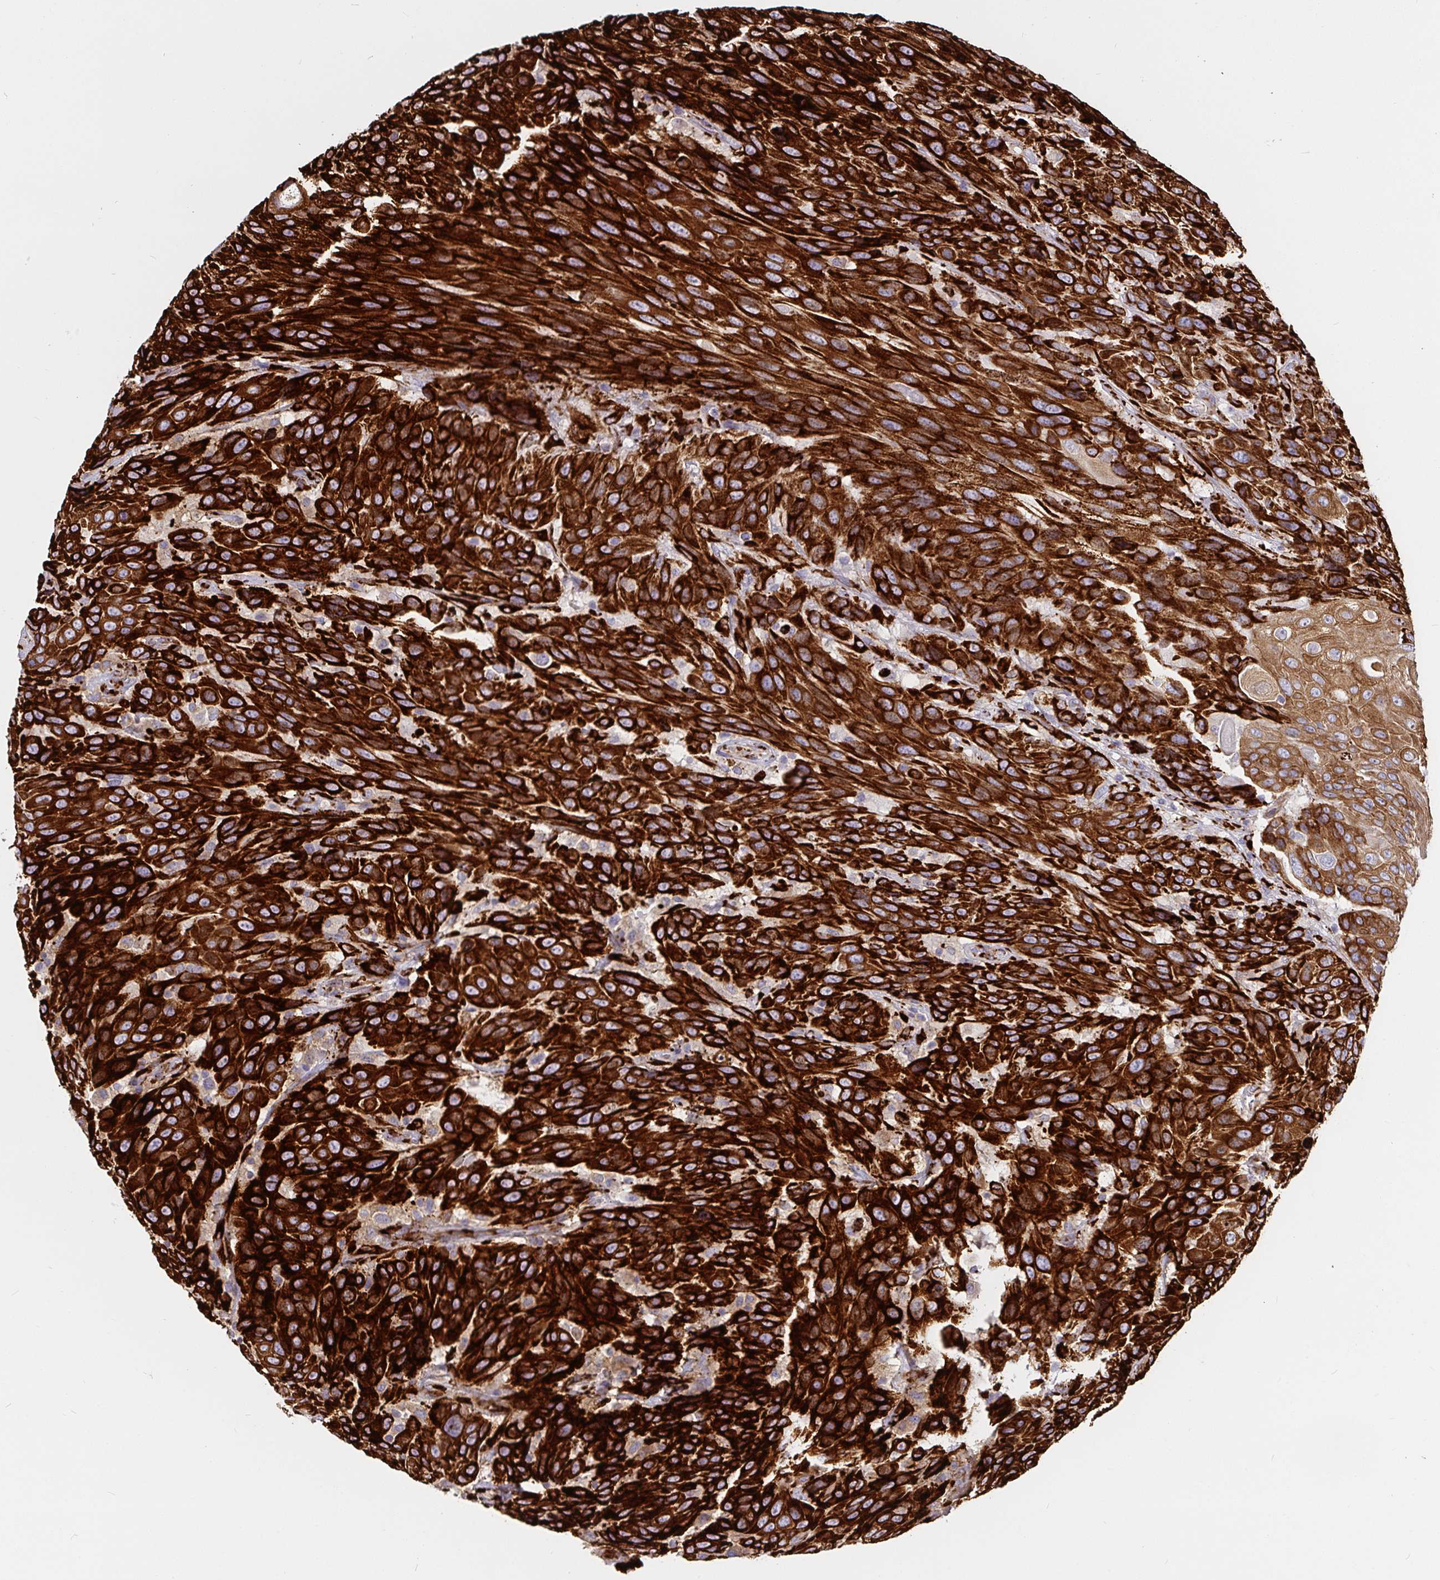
{"staining": {"intensity": "strong", "quantity": ">75%", "location": "cytoplasmic/membranous"}, "tissue": "urothelial cancer", "cell_type": "Tumor cells", "image_type": "cancer", "snomed": [{"axis": "morphology", "description": "Urothelial carcinoma, High grade"}, {"axis": "topography", "description": "Urinary bladder"}], "caption": "The histopathology image displays immunohistochemical staining of urothelial cancer. There is strong cytoplasmic/membranous expression is present in about >75% of tumor cells.", "gene": "P4HA2", "patient": {"sex": "female", "age": 70}}